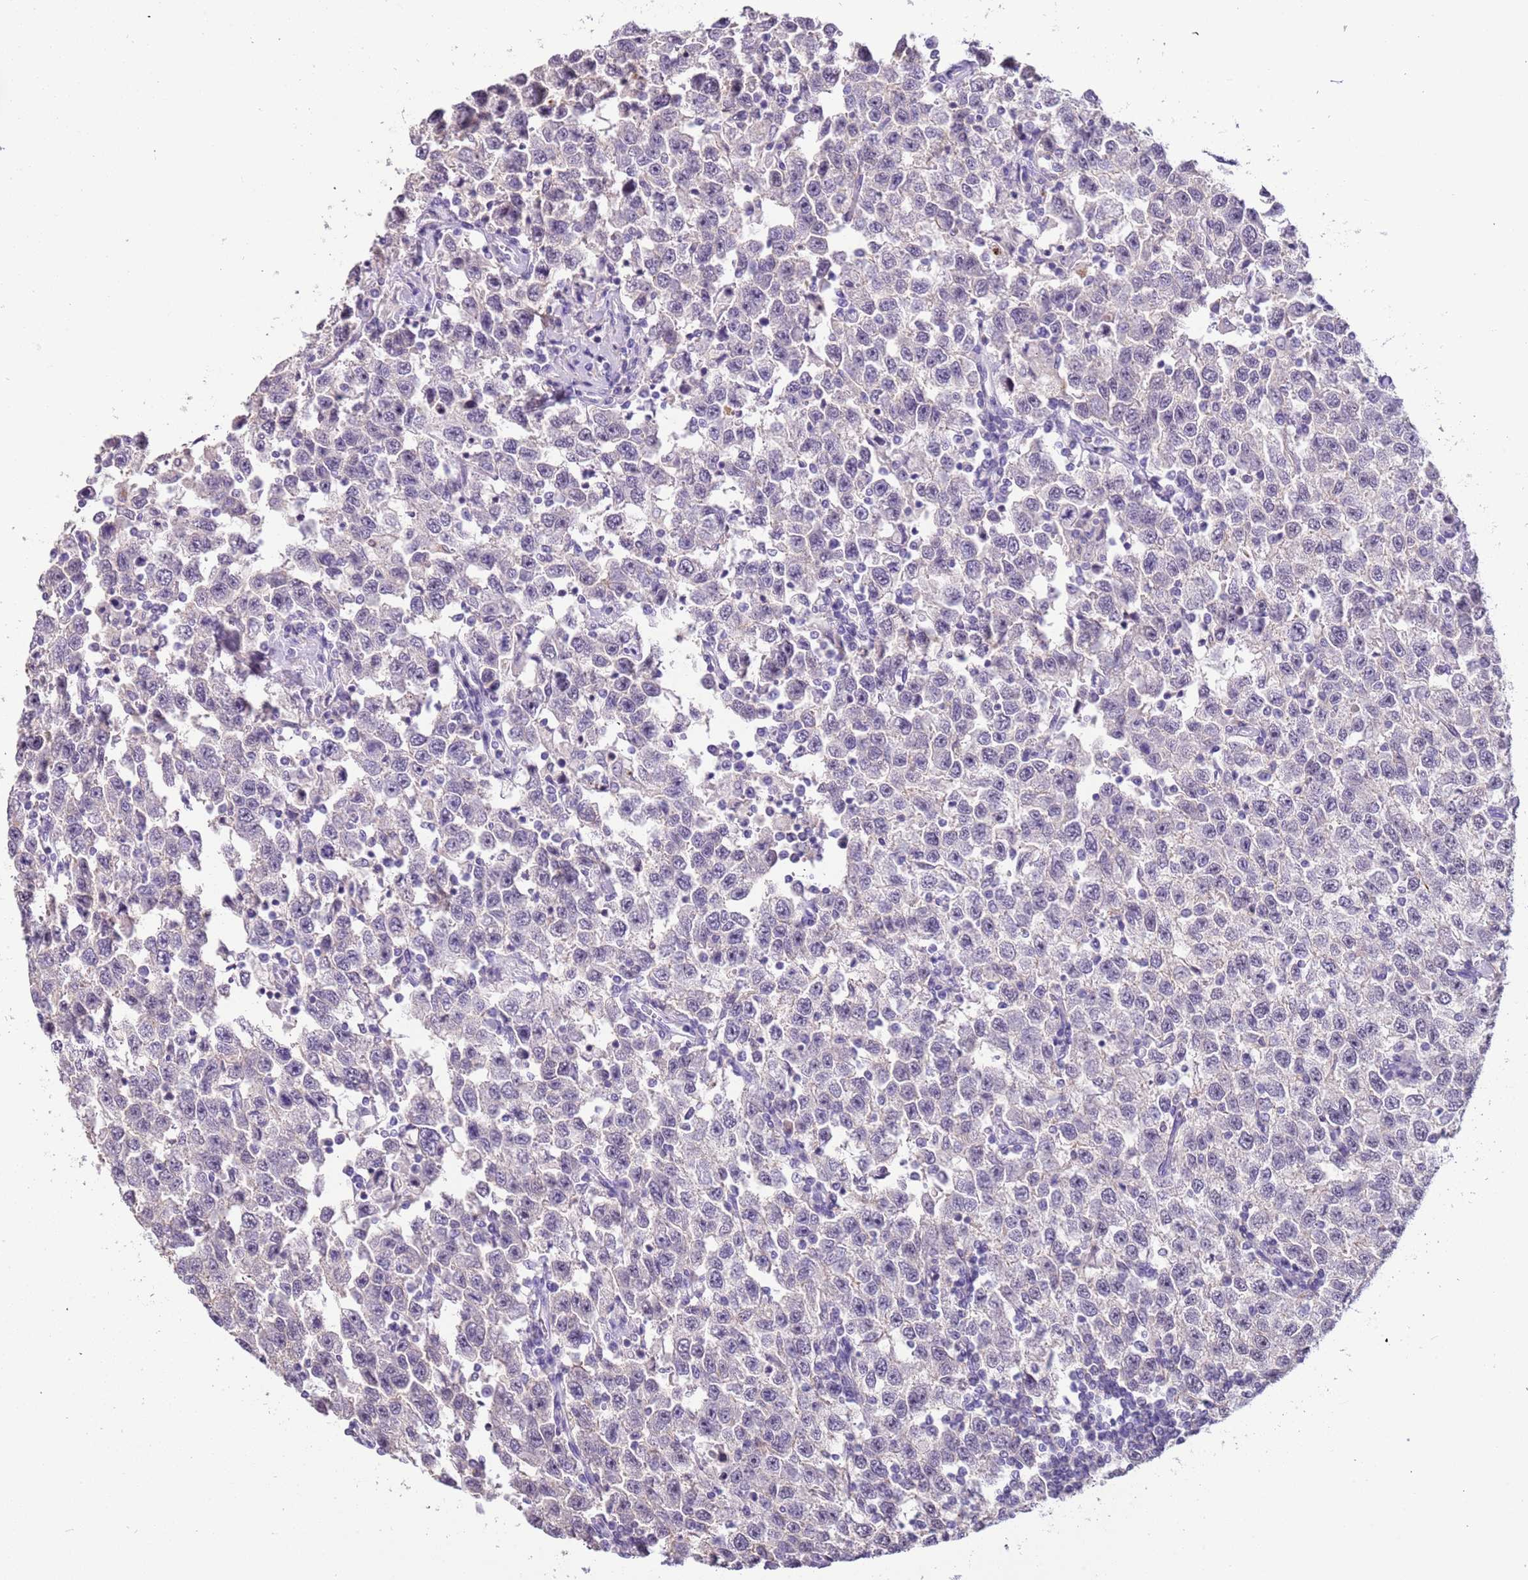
{"staining": {"intensity": "negative", "quantity": "none", "location": "none"}, "tissue": "testis cancer", "cell_type": "Tumor cells", "image_type": "cancer", "snomed": [{"axis": "morphology", "description": "Seminoma, NOS"}, {"axis": "topography", "description": "Testis"}], "caption": "An immunohistochemistry image of testis seminoma is shown. There is no staining in tumor cells of testis seminoma. The staining was performed using DAB to visualize the protein expression in brown, while the nuclei were stained in blue with hematoxylin (Magnification: 20x).", "gene": "PCGF2", "patient": {"sex": "male", "age": 41}}